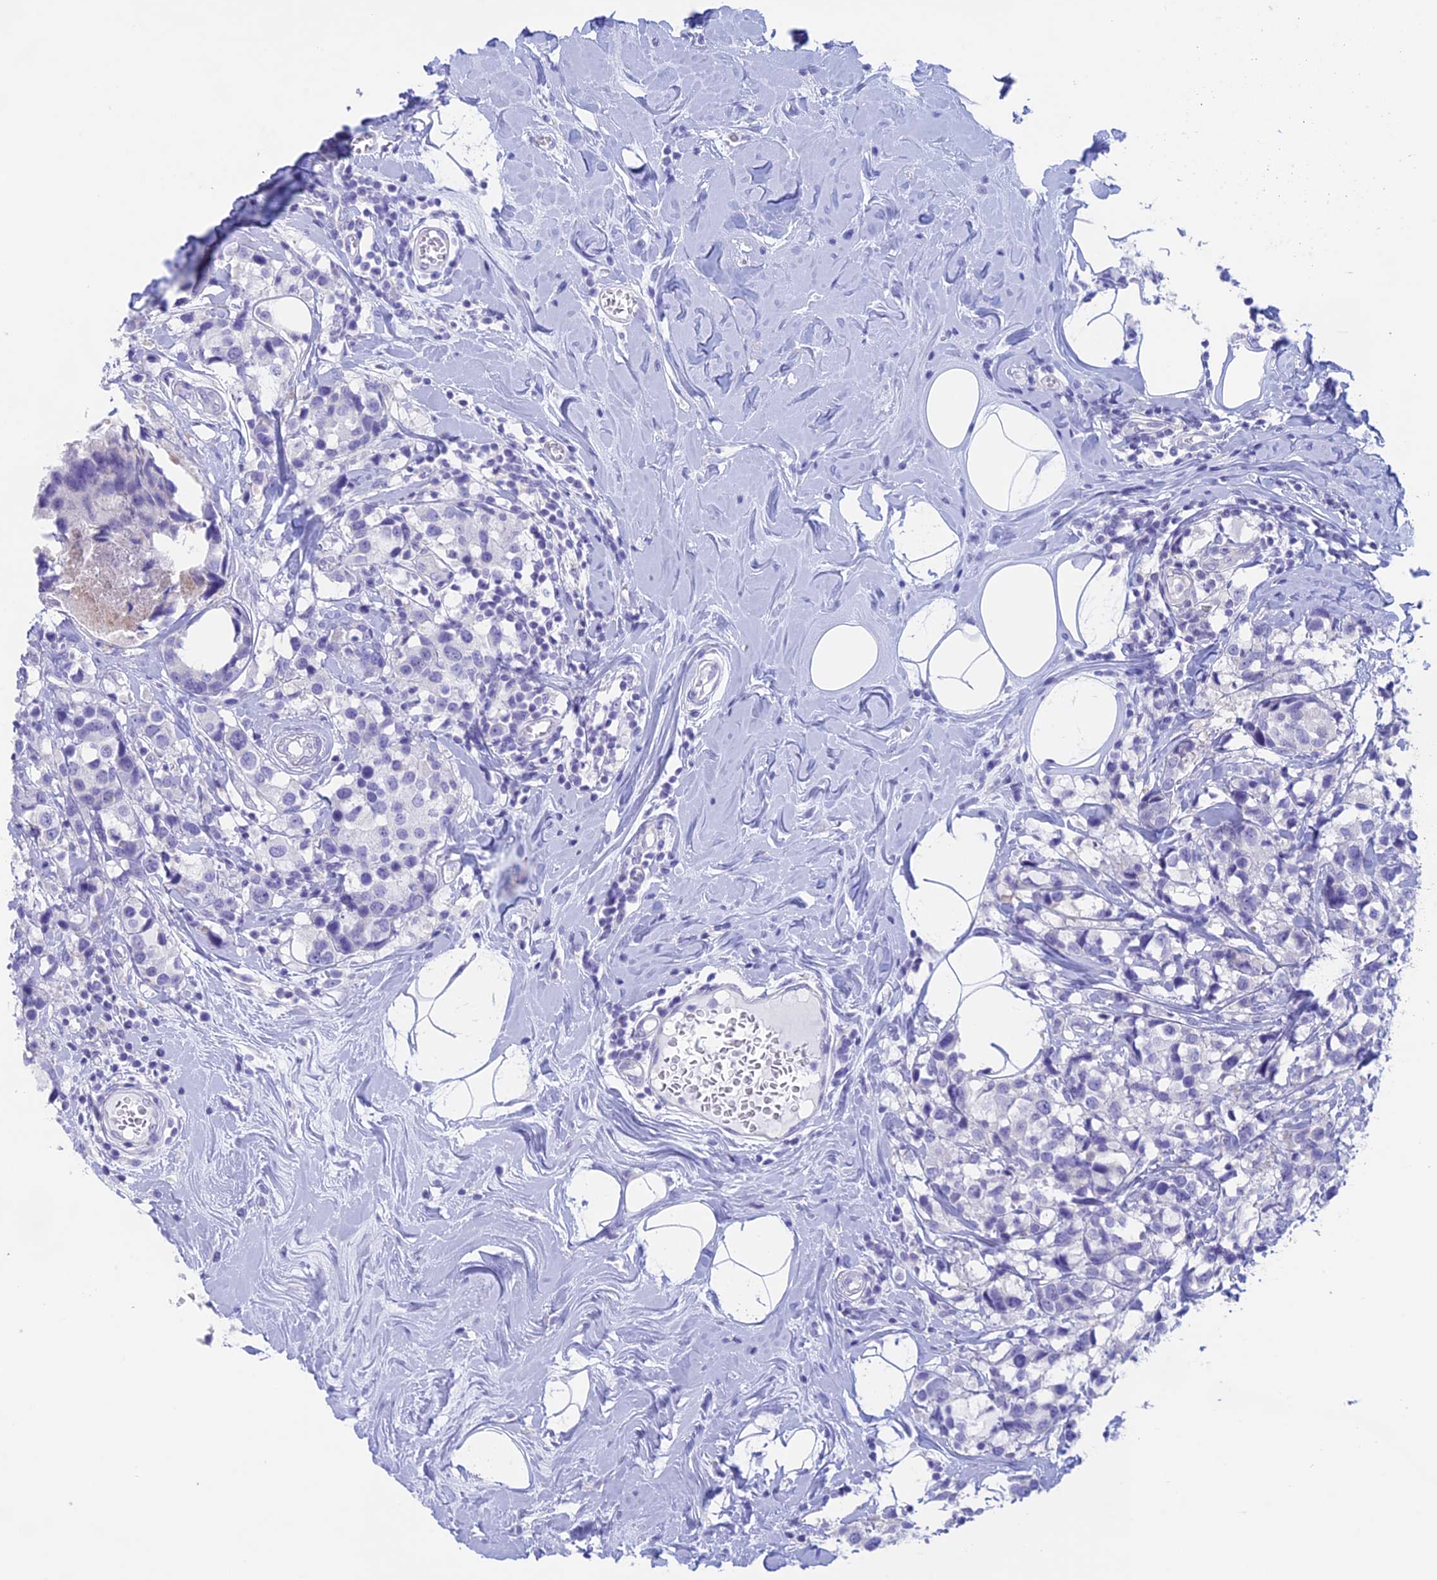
{"staining": {"intensity": "negative", "quantity": "none", "location": "none"}, "tissue": "breast cancer", "cell_type": "Tumor cells", "image_type": "cancer", "snomed": [{"axis": "morphology", "description": "Lobular carcinoma"}, {"axis": "topography", "description": "Breast"}], "caption": "This is an immunohistochemistry (IHC) micrograph of breast cancer. There is no expression in tumor cells.", "gene": "RP1", "patient": {"sex": "female", "age": 59}}